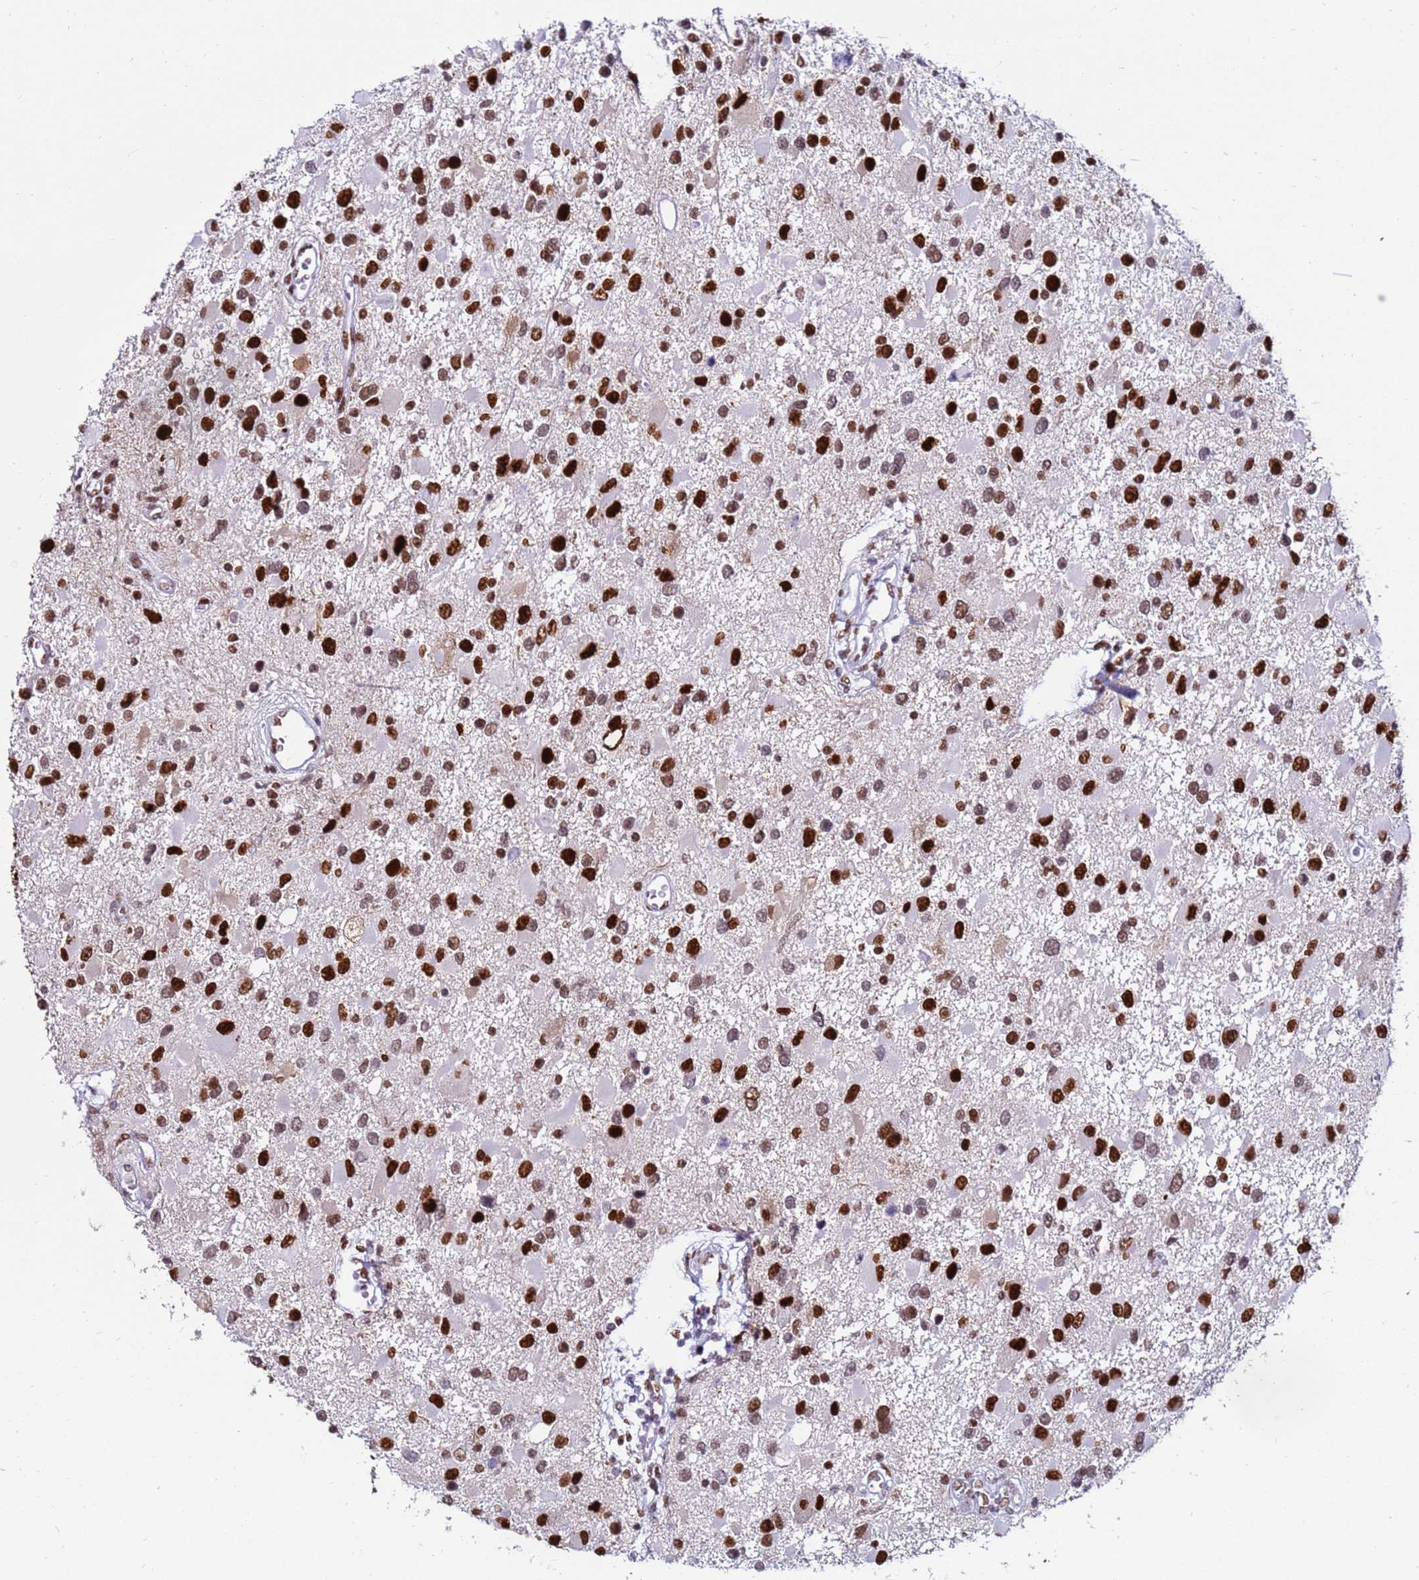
{"staining": {"intensity": "strong", "quantity": ">75%", "location": "nuclear"}, "tissue": "glioma", "cell_type": "Tumor cells", "image_type": "cancer", "snomed": [{"axis": "morphology", "description": "Glioma, malignant, High grade"}, {"axis": "topography", "description": "Brain"}], "caption": "Glioma was stained to show a protein in brown. There is high levels of strong nuclear expression in approximately >75% of tumor cells. (DAB (3,3'-diaminobenzidine) = brown stain, brightfield microscopy at high magnification).", "gene": "KPNA4", "patient": {"sex": "male", "age": 53}}